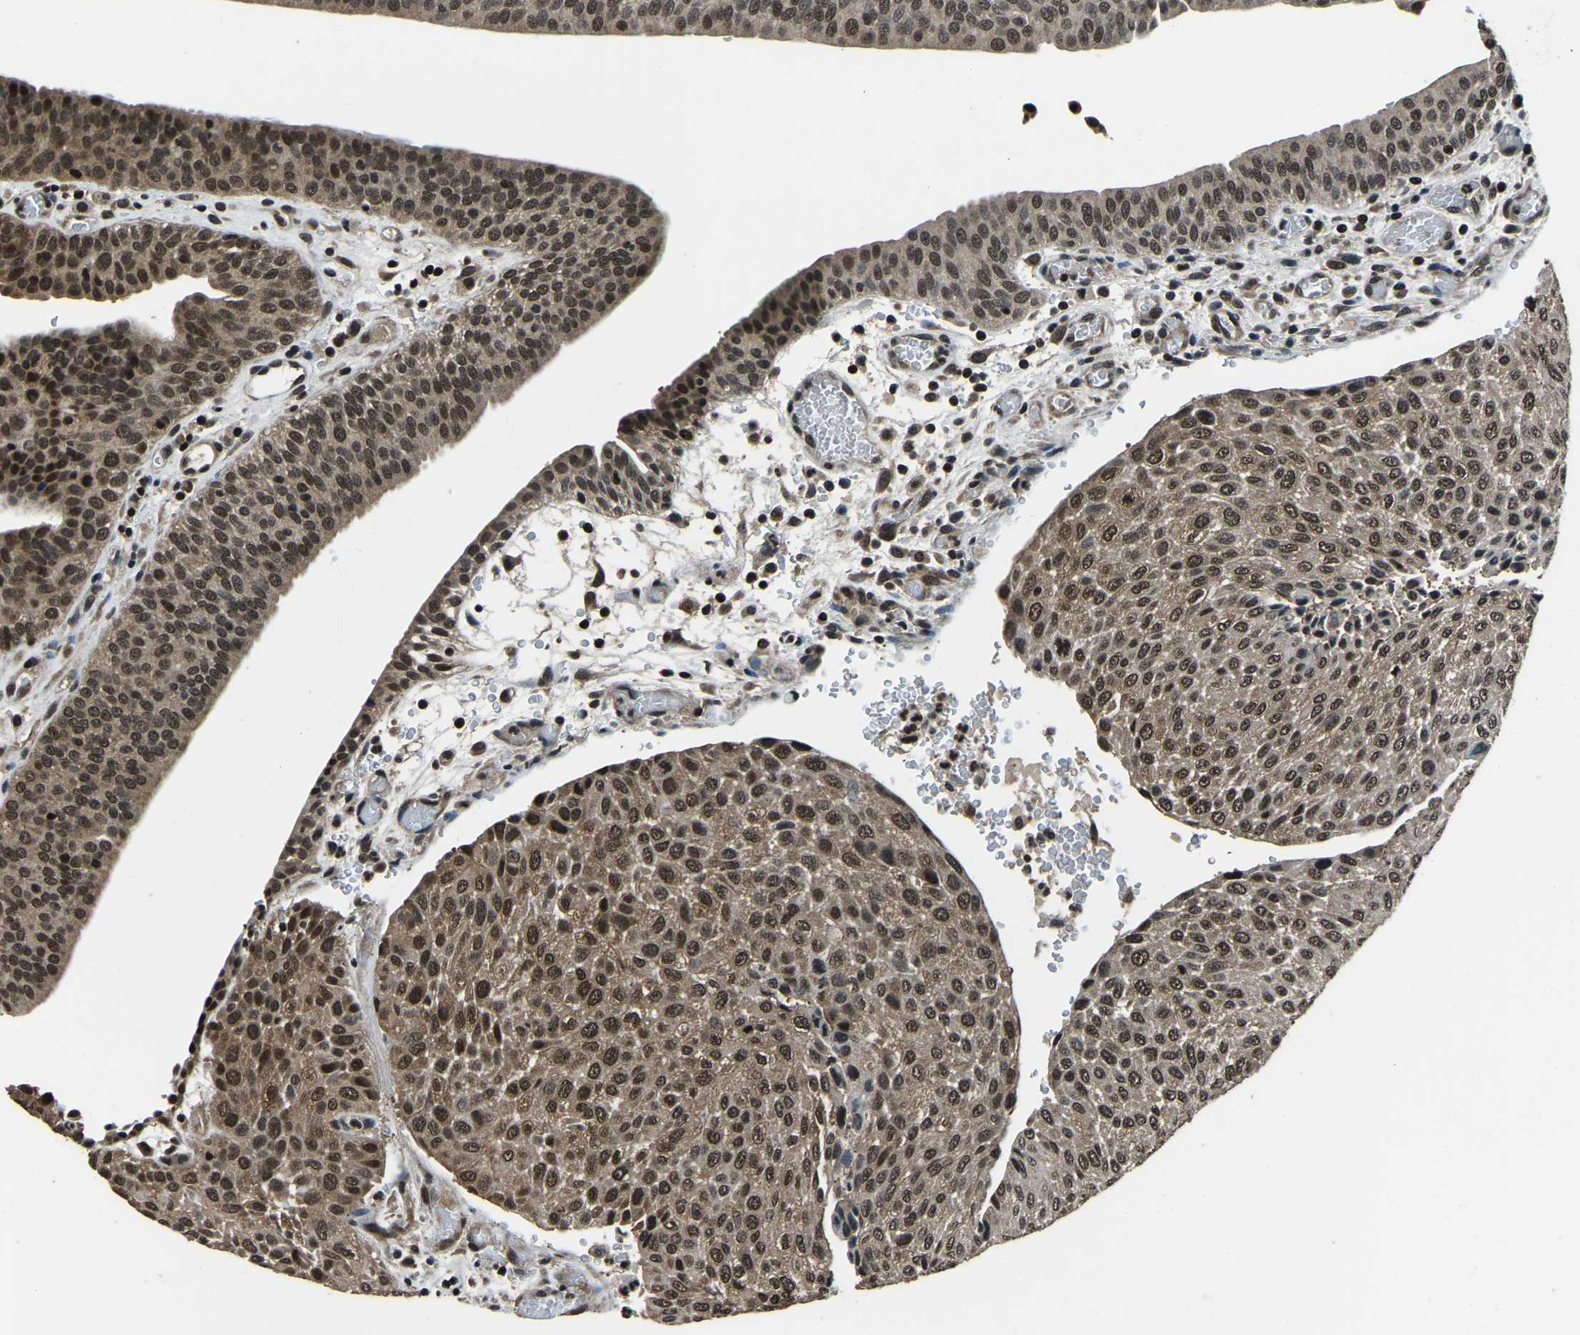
{"staining": {"intensity": "moderate", "quantity": ">75%", "location": "cytoplasmic/membranous,nuclear"}, "tissue": "urothelial cancer", "cell_type": "Tumor cells", "image_type": "cancer", "snomed": [{"axis": "morphology", "description": "Urothelial carcinoma, Low grade"}, {"axis": "morphology", "description": "Urothelial carcinoma, High grade"}, {"axis": "topography", "description": "Urinary bladder"}], "caption": "Urothelial carcinoma (high-grade) stained for a protein reveals moderate cytoplasmic/membranous and nuclear positivity in tumor cells. The protein of interest is stained brown, and the nuclei are stained in blue (DAB IHC with brightfield microscopy, high magnification).", "gene": "ANKIB1", "patient": {"sex": "male", "age": 35}}